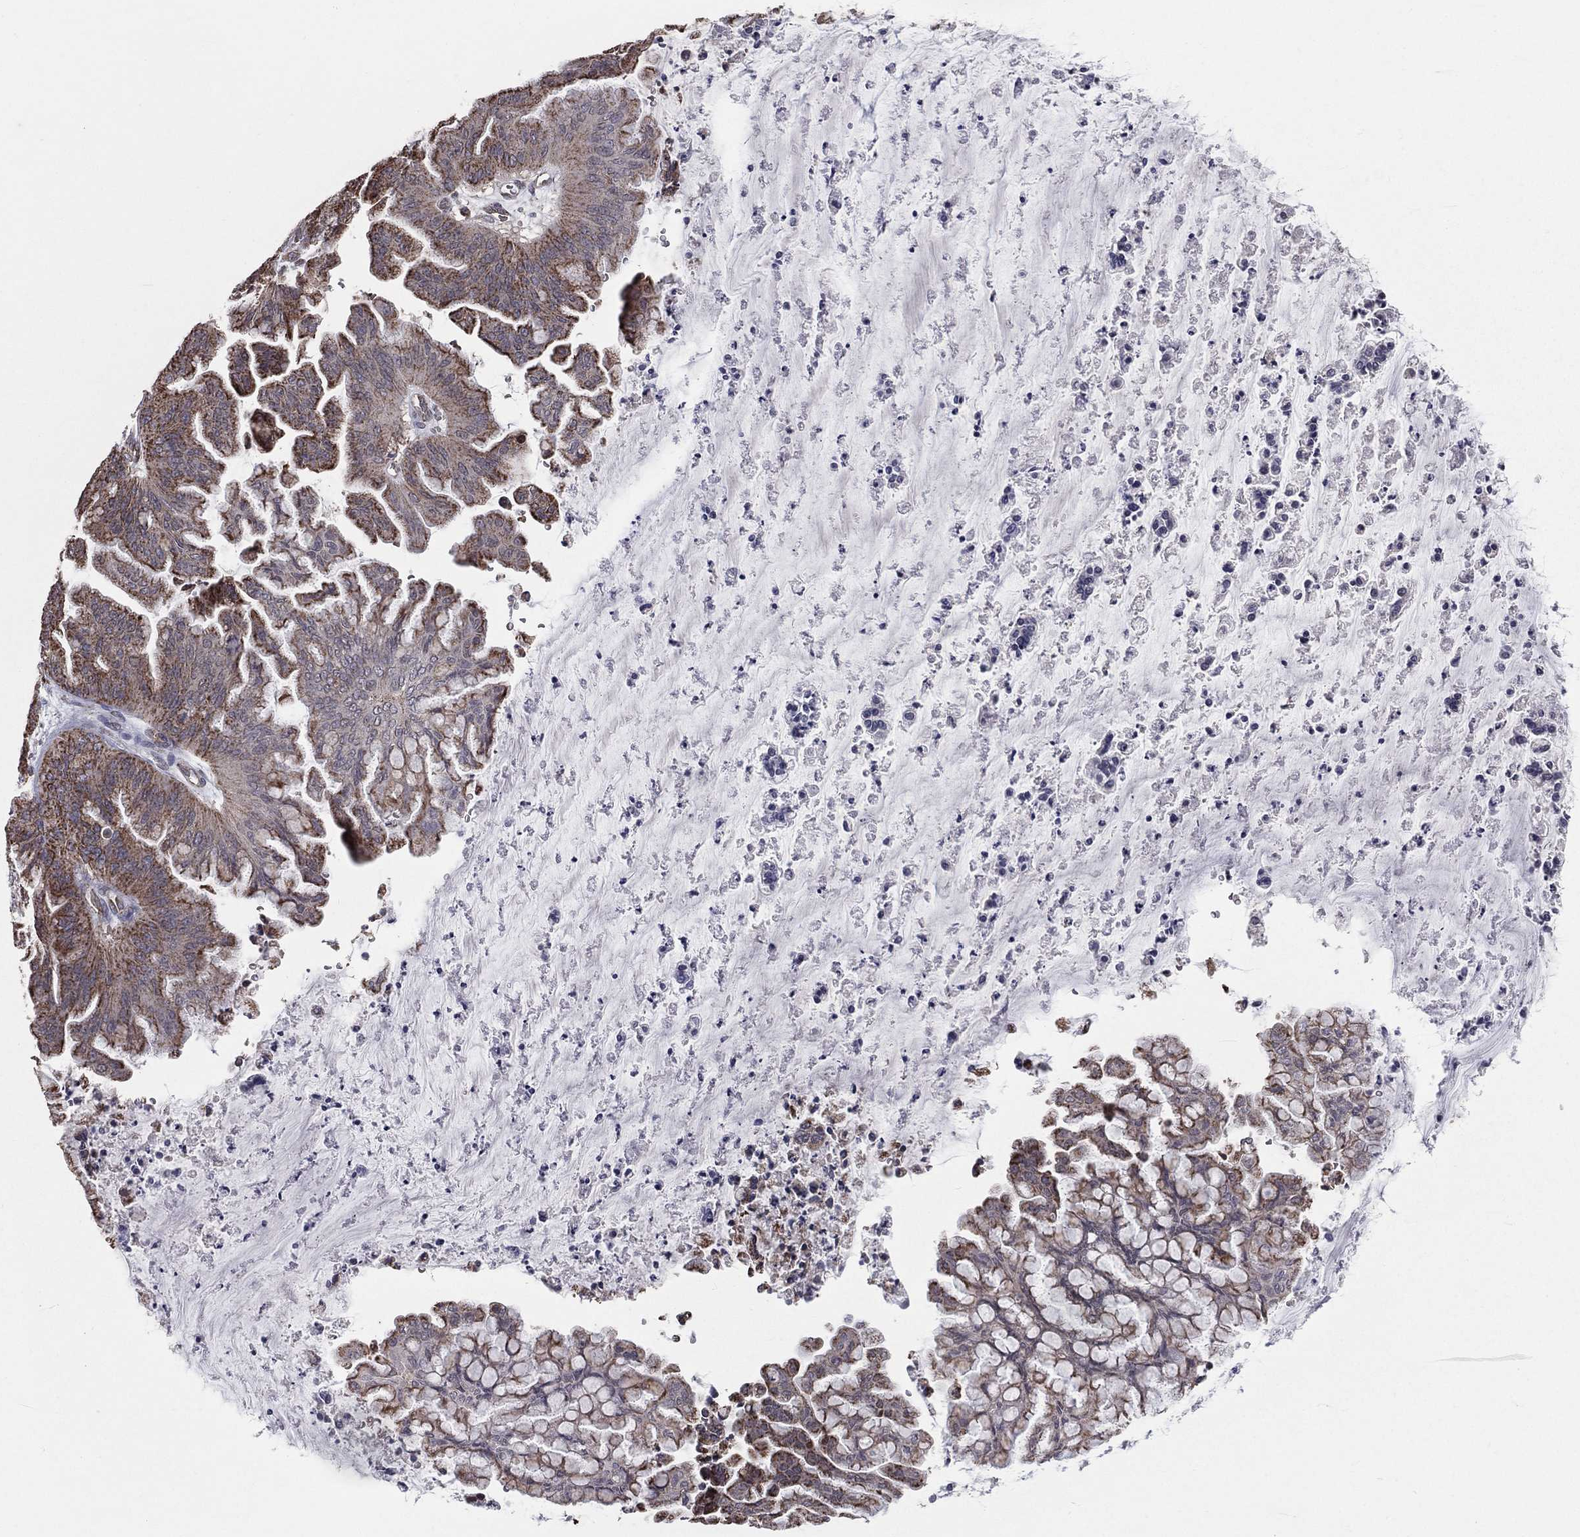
{"staining": {"intensity": "moderate", "quantity": ">75%", "location": "cytoplasmic/membranous"}, "tissue": "ovarian cancer", "cell_type": "Tumor cells", "image_type": "cancer", "snomed": [{"axis": "morphology", "description": "Cystadenocarcinoma, mucinous, NOS"}, {"axis": "topography", "description": "Ovary"}], "caption": "Immunohistochemical staining of mucinous cystadenocarcinoma (ovarian) demonstrates medium levels of moderate cytoplasmic/membranous protein staining in about >75% of tumor cells. The protein is stained brown, and the nuclei are stained in blue (DAB IHC with brightfield microscopy, high magnification).", "gene": "MRPL46", "patient": {"sex": "female", "age": 67}}